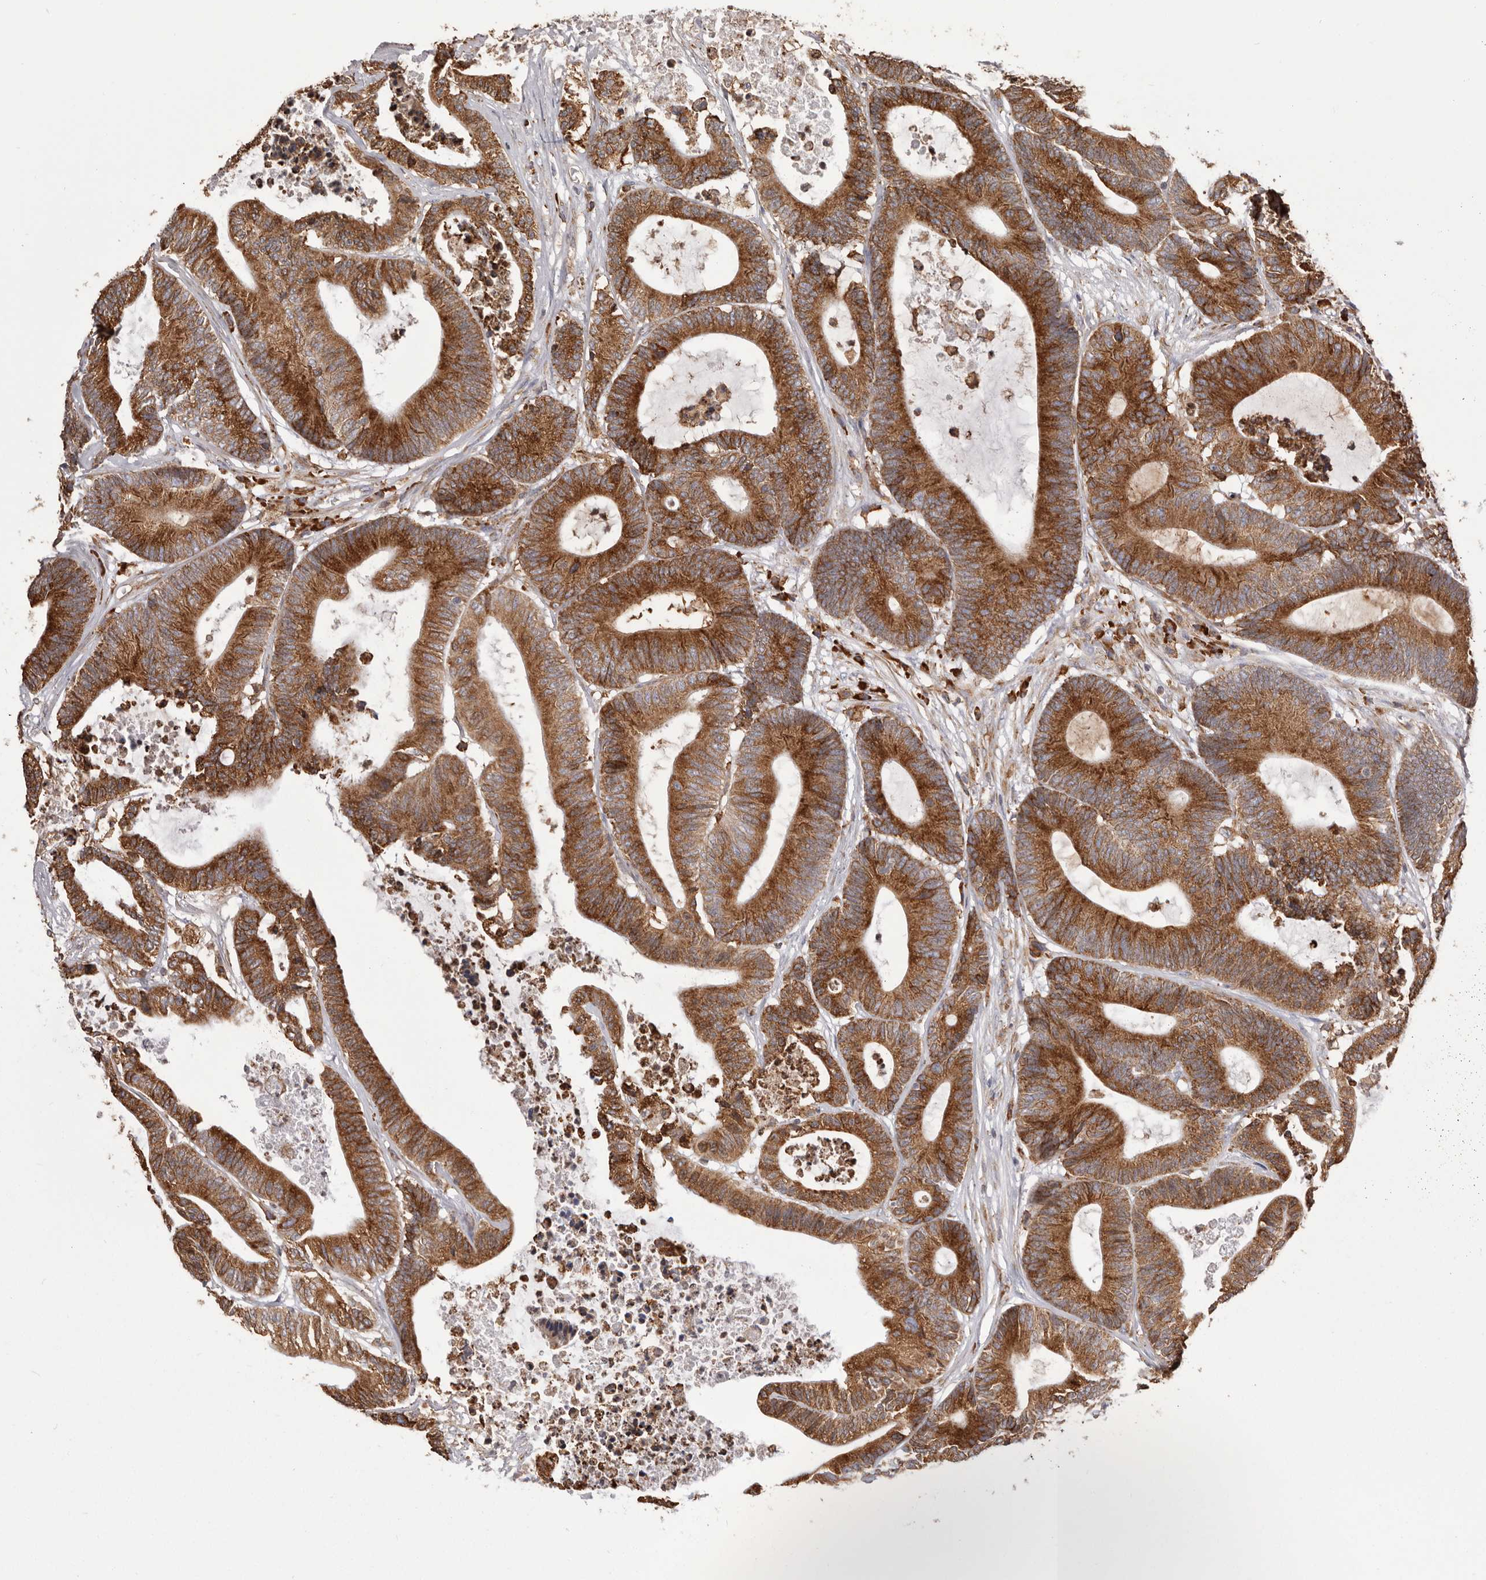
{"staining": {"intensity": "strong", "quantity": ">75%", "location": "cytoplasmic/membranous"}, "tissue": "colorectal cancer", "cell_type": "Tumor cells", "image_type": "cancer", "snomed": [{"axis": "morphology", "description": "Adenocarcinoma, NOS"}, {"axis": "topography", "description": "Colon"}], "caption": "High-power microscopy captured an immunohistochemistry (IHC) image of colorectal cancer, revealing strong cytoplasmic/membranous staining in about >75% of tumor cells.", "gene": "QRSL1", "patient": {"sex": "female", "age": 84}}